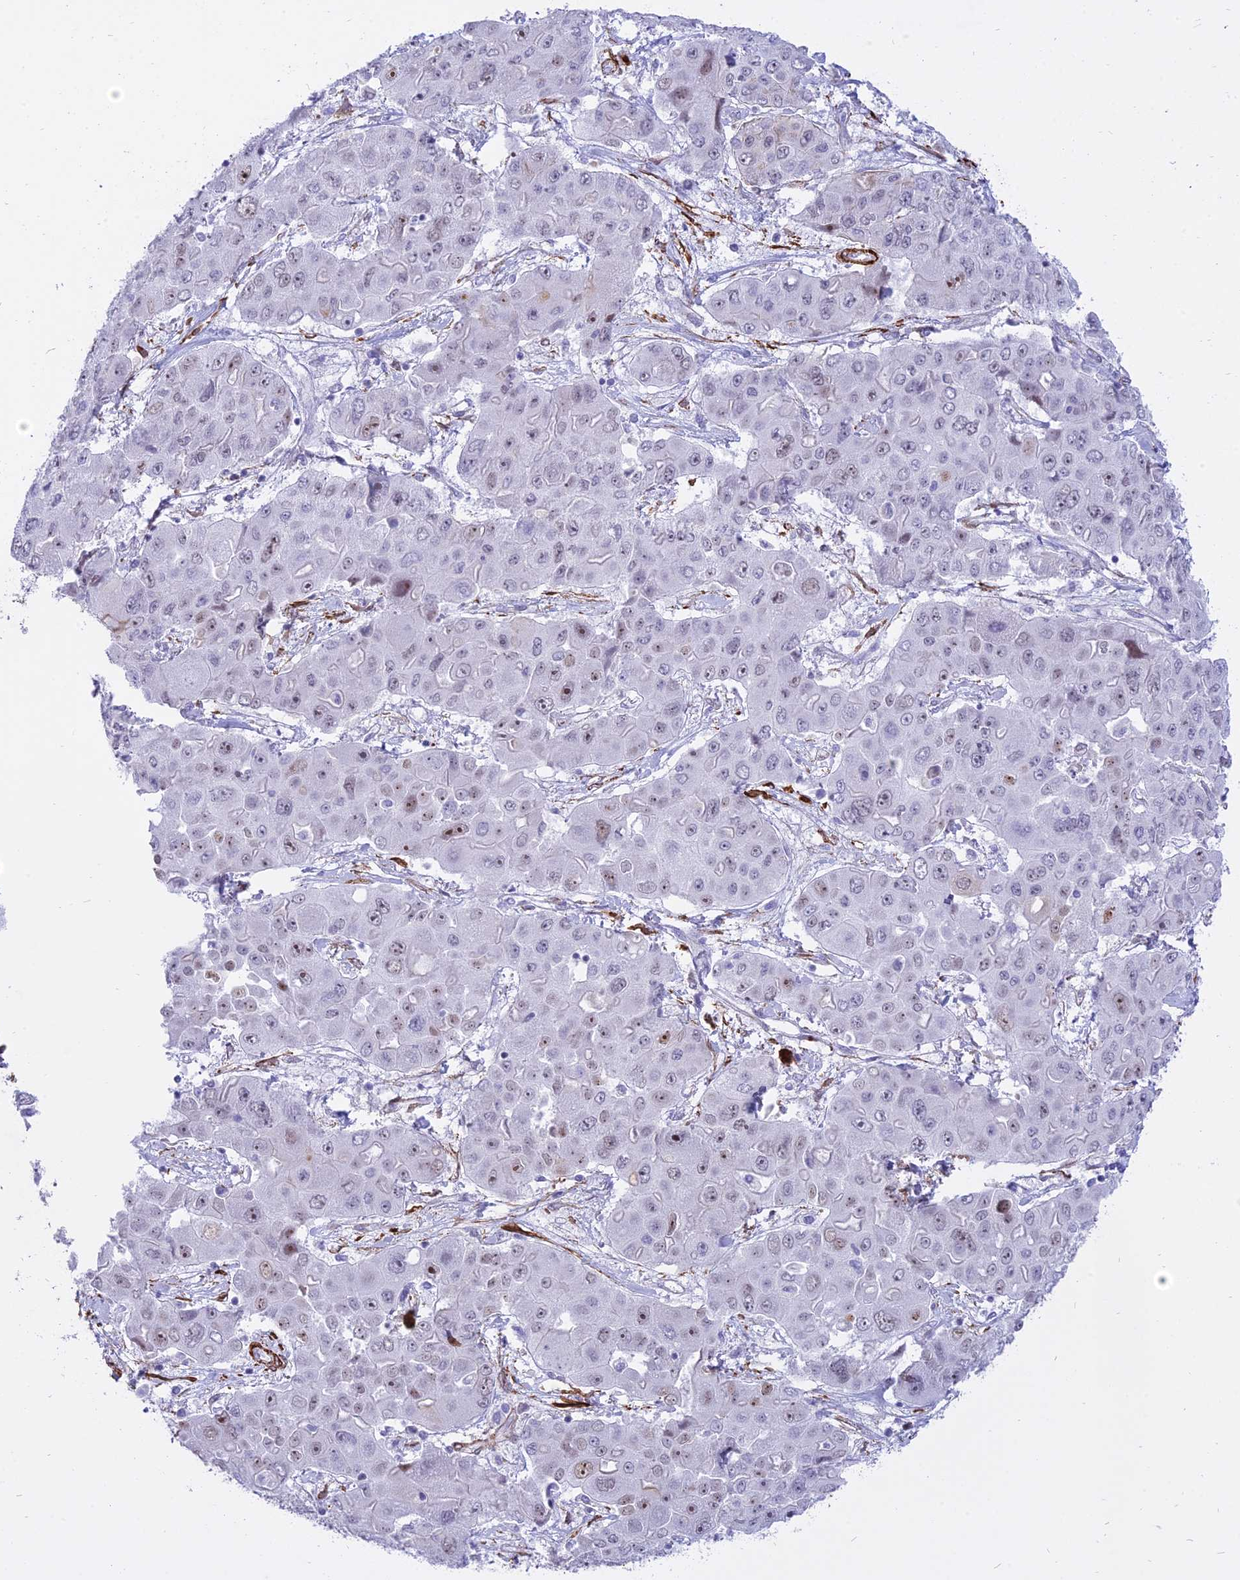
{"staining": {"intensity": "weak", "quantity": "25%-75%", "location": "nuclear"}, "tissue": "liver cancer", "cell_type": "Tumor cells", "image_type": "cancer", "snomed": [{"axis": "morphology", "description": "Cholangiocarcinoma"}, {"axis": "topography", "description": "Liver"}], "caption": "Immunohistochemical staining of human liver cholangiocarcinoma shows low levels of weak nuclear expression in about 25%-75% of tumor cells.", "gene": "CENPV", "patient": {"sex": "male", "age": 67}}